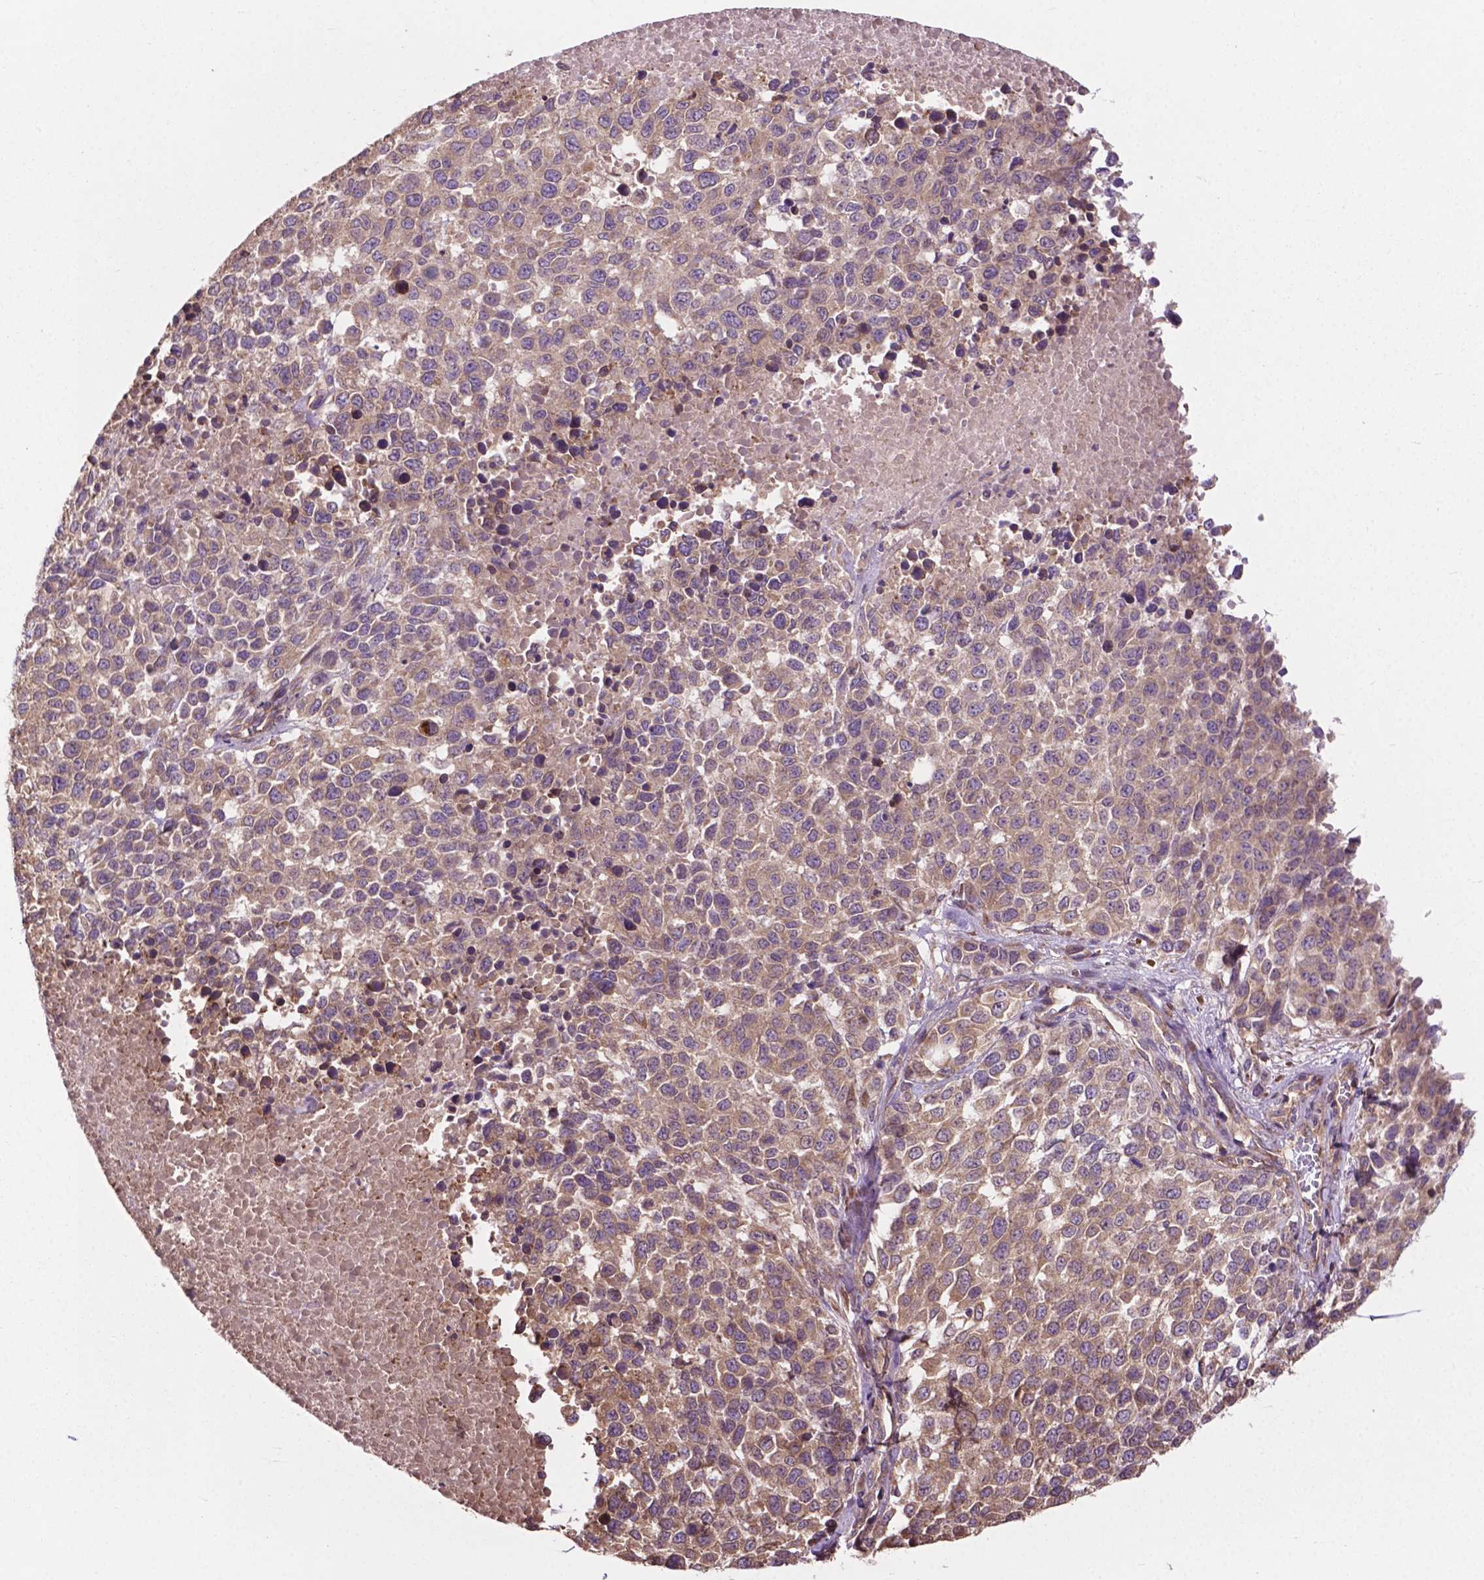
{"staining": {"intensity": "weak", "quantity": ">75%", "location": "cytoplasmic/membranous"}, "tissue": "melanoma", "cell_type": "Tumor cells", "image_type": "cancer", "snomed": [{"axis": "morphology", "description": "Malignant melanoma, Metastatic site"}, {"axis": "topography", "description": "Skin"}], "caption": "Immunohistochemistry (IHC) photomicrograph of melanoma stained for a protein (brown), which displays low levels of weak cytoplasmic/membranous staining in about >75% of tumor cells.", "gene": "GJA9", "patient": {"sex": "male", "age": 84}}